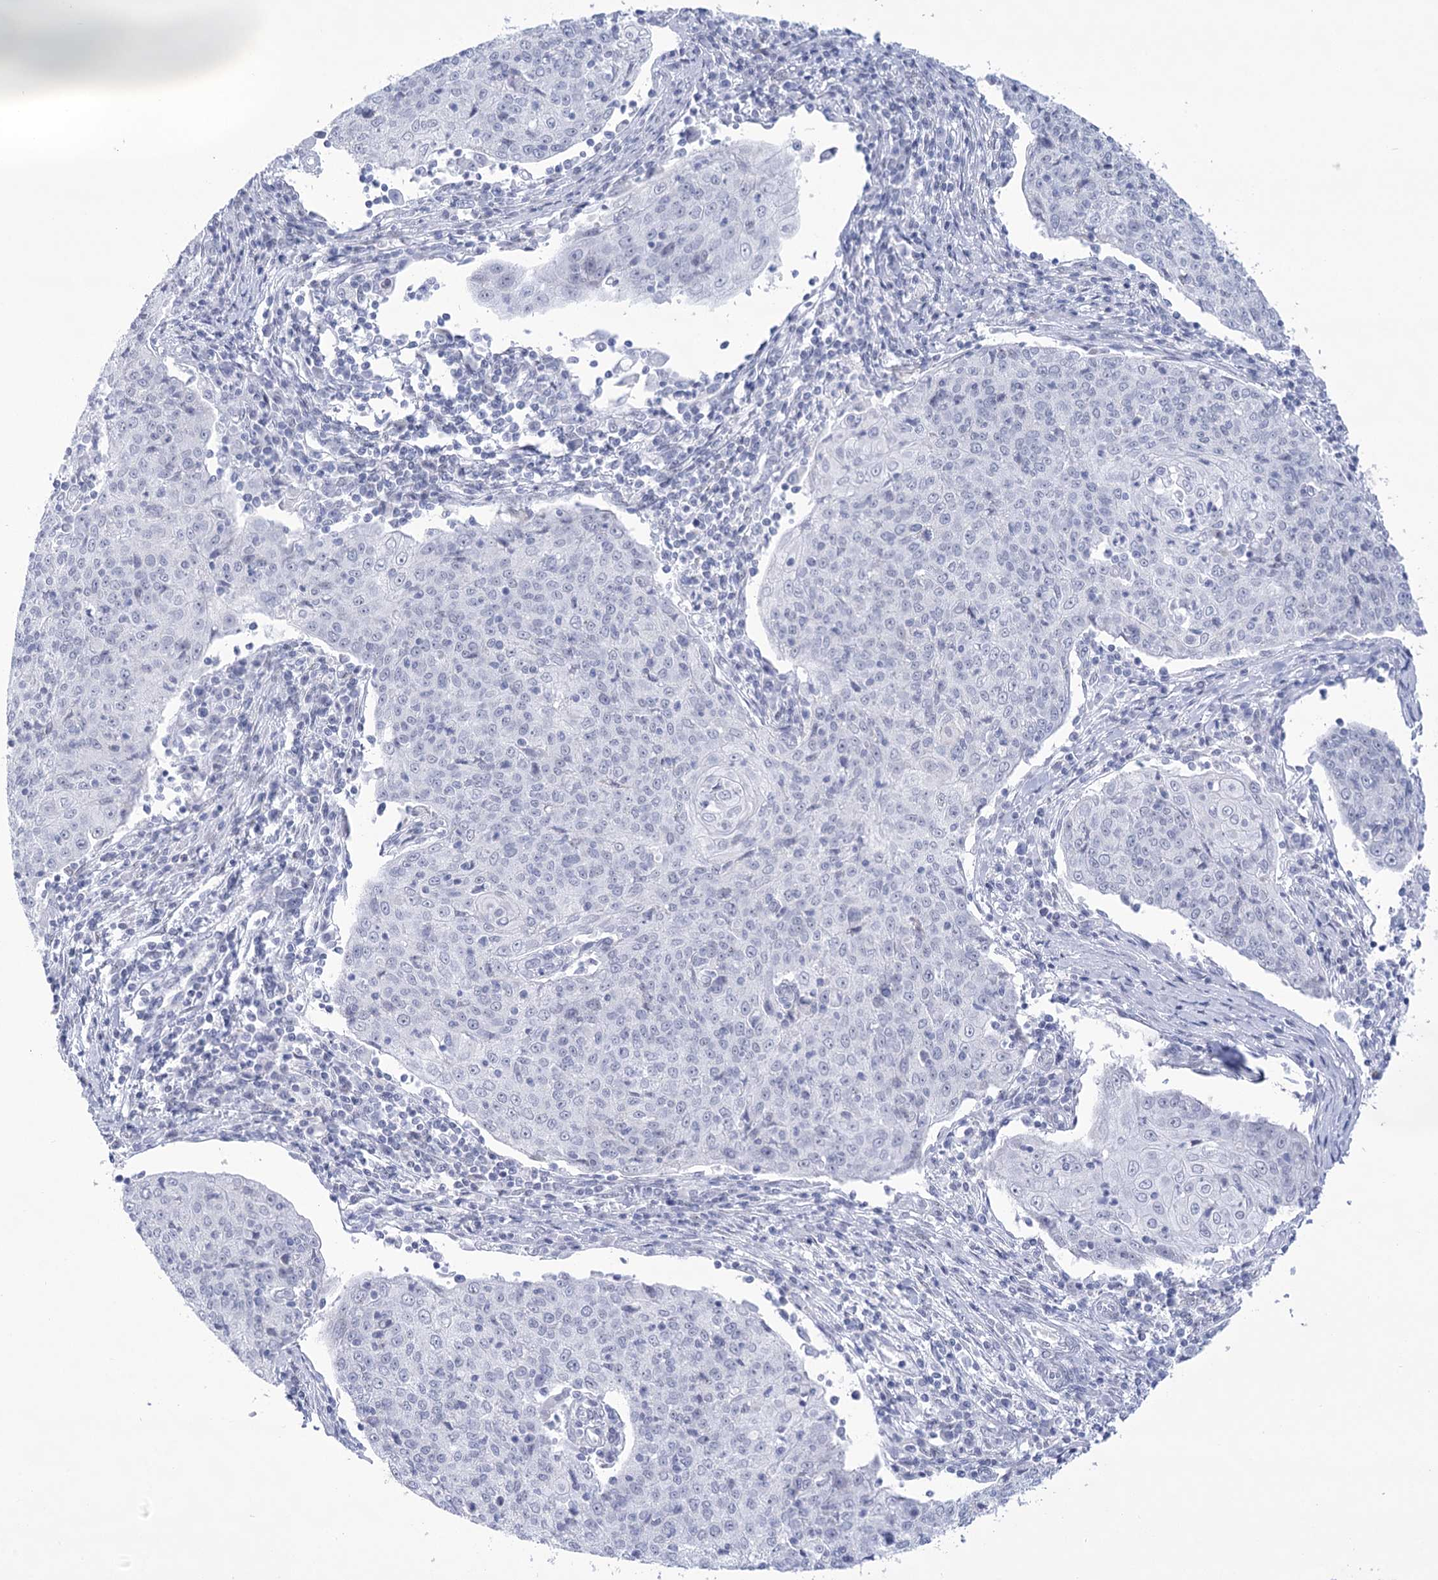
{"staining": {"intensity": "negative", "quantity": "none", "location": "none"}, "tissue": "cervical cancer", "cell_type": "Tumor cells", "image_type": "cancer", "snomed": [{"axis": "morphology", "description": "Squamous cell carcinoma, NOS"}, {"axis": "topography", "description": "Cervix"}], "caption": "IHC histopathology image of neoplastic tissue: cervical cancer (squamous cell carcinoma) stained with DAB shows no significant protein positivity in tumor cells.", "gene": "HORMAD1", "patient": {"sex": "female", "age": 48}}